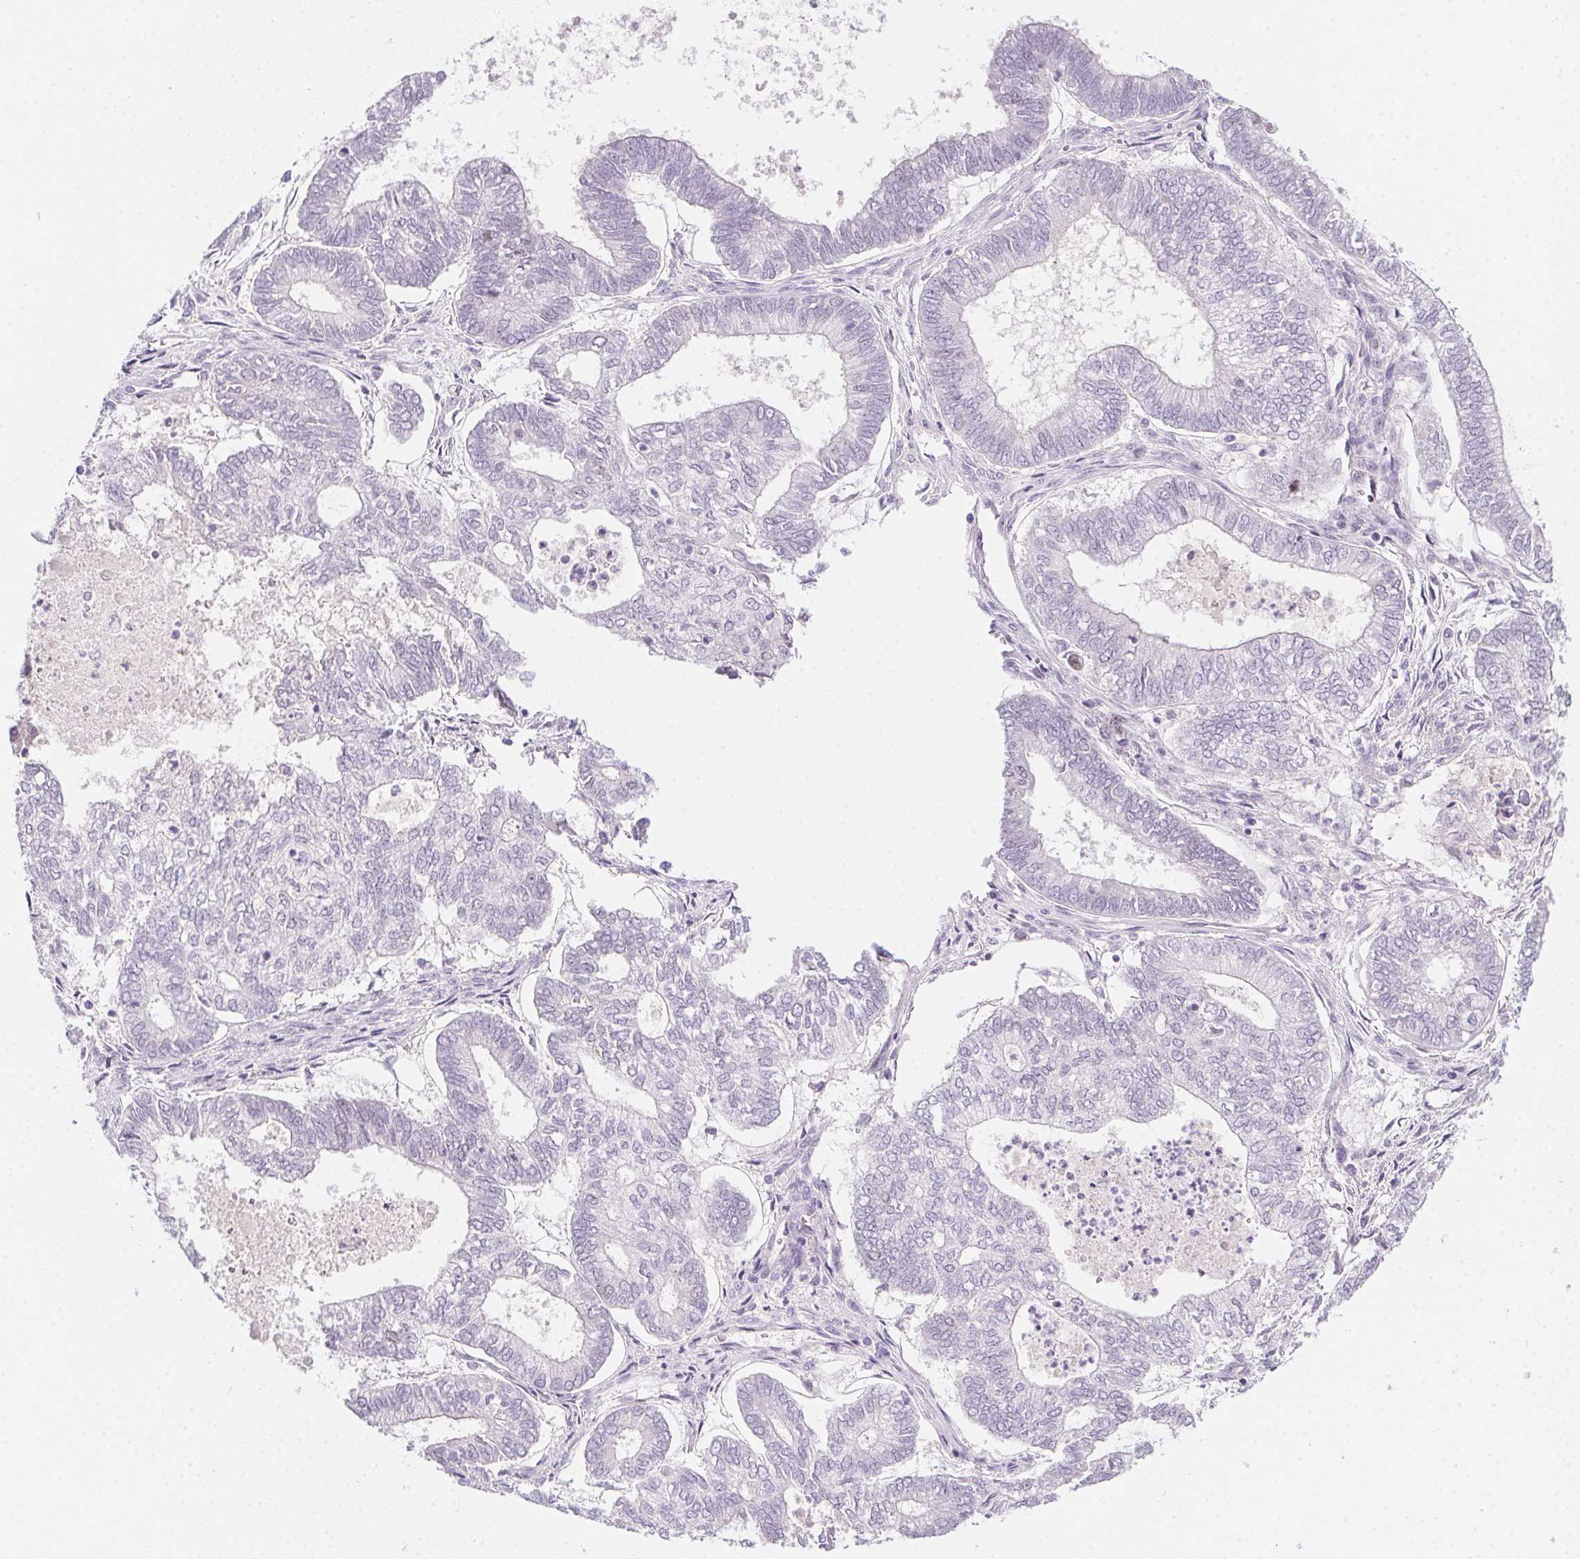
{"staining": {"intensity": "negative", "quantity": "none", "location": "none"}, "tissue": "ovarian cancer", "cell_type": "Tumor cells", "image_type": "cancer", "snomed": [{"axis": "morphology", "description": "Carcinoma, endometroid"}, {"axis": "topography", "description": "Ovary"}], "caption": "Image shows no significant protein expression in tumor cells of endometroid carcinoma (ovarian).", "gene": "HELLS", "patient": {"sex": "female", "age": 64}}